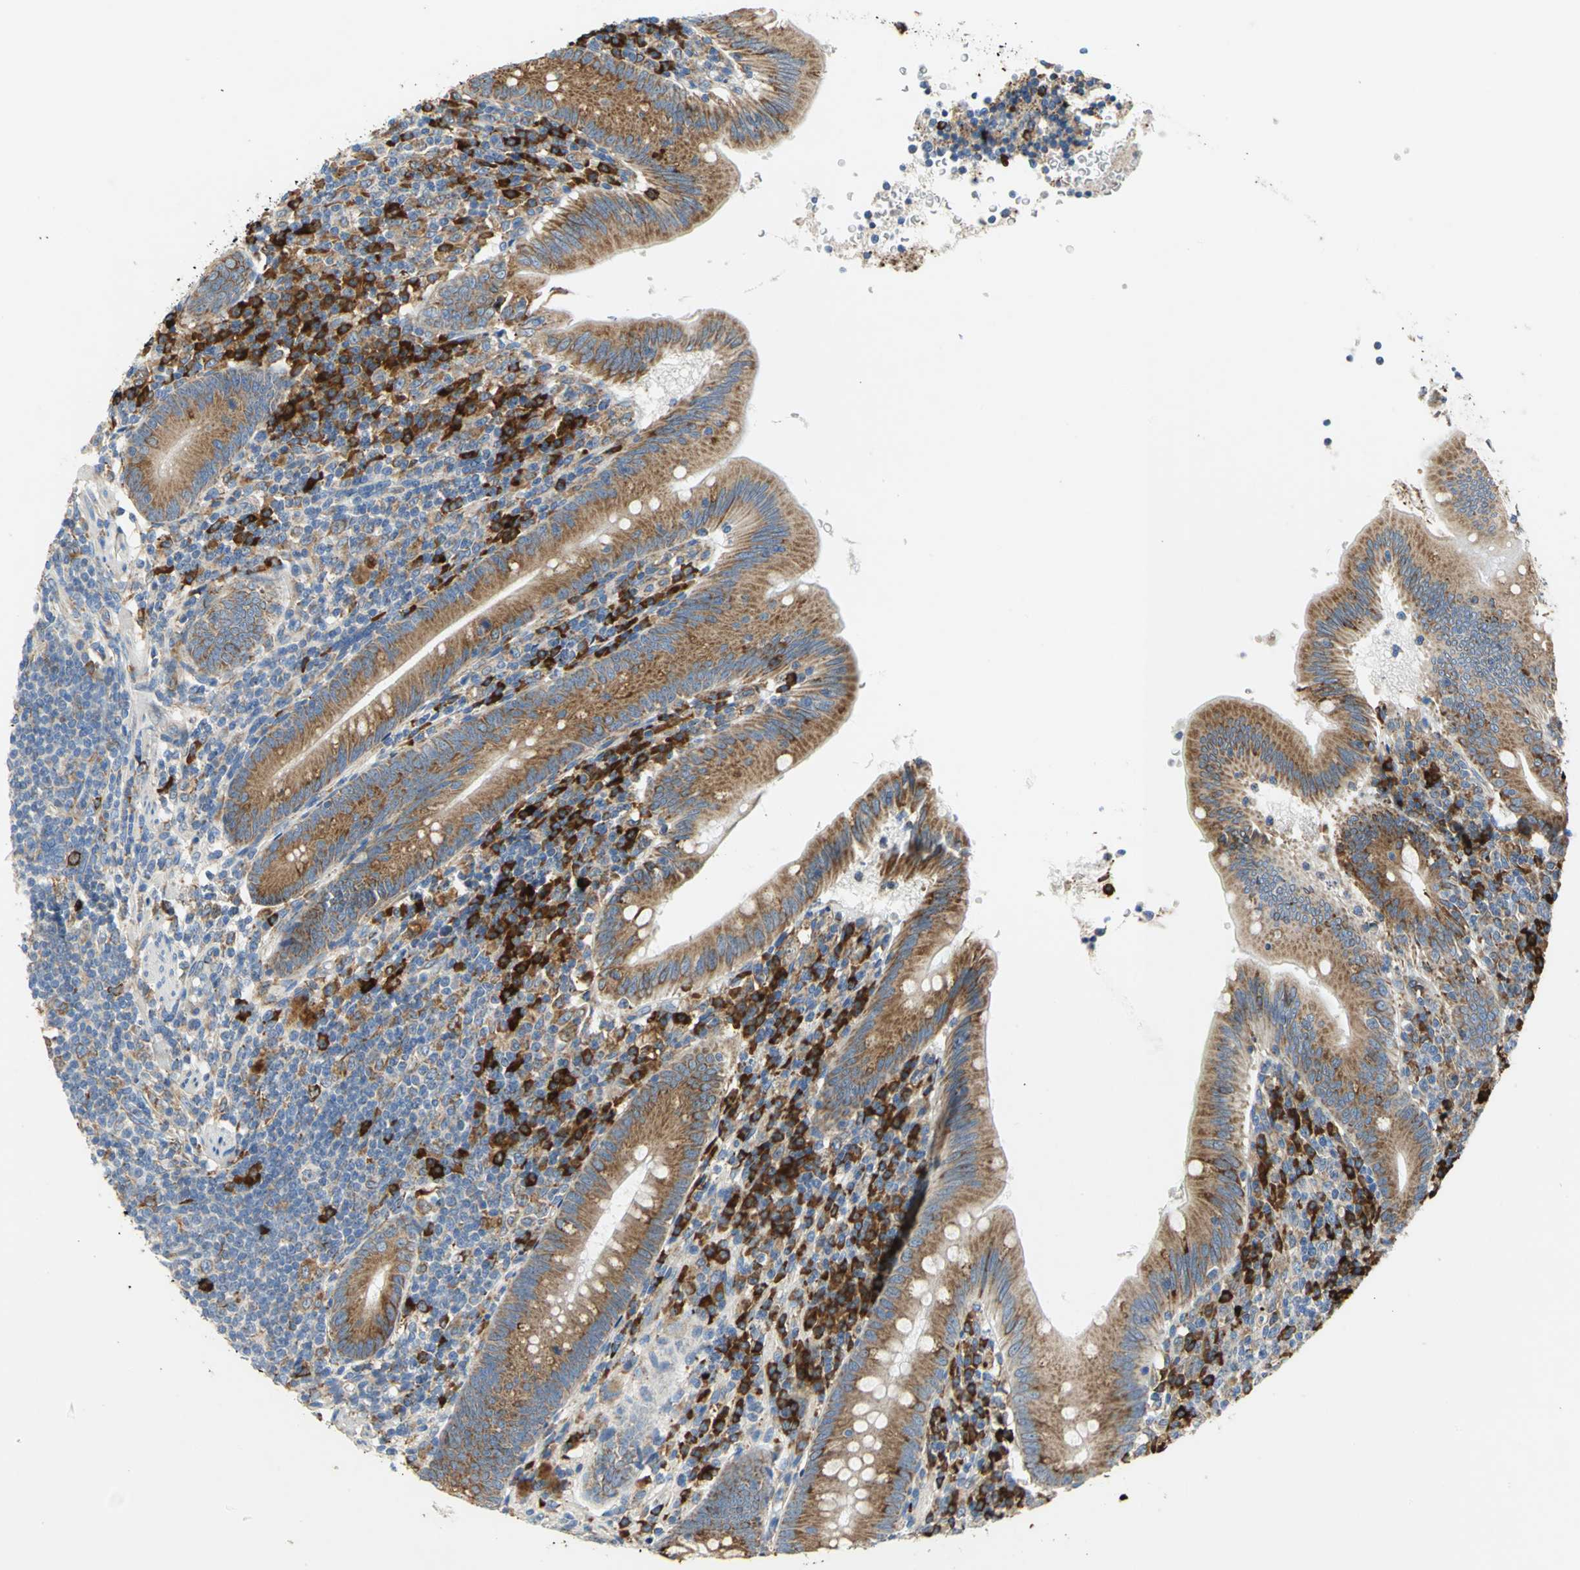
{"staining": {"intensity": "strong", "quantity": ">75%", "location": "cytoplasmic/membranous"}, "tissue": "appendix", "cell_type": "Glandular cells", "image_type": "normal", "snomed": [{"axis": "morphology", "description": "Normal tissue, NOS"}, {"axis": "morphology", "description": "Inflammation, NOS"}, {"axis": "topography", "description": "Appendix"}], "caption": "This histopathology image exhibits immunohistochemistry (IHC) staining of normal human appendix, with high strong cytoplasmic/membranous expression in about >75% of glandular cells.", "gene": "TULP4", "patient": {"sex": "male", "age": 46}}